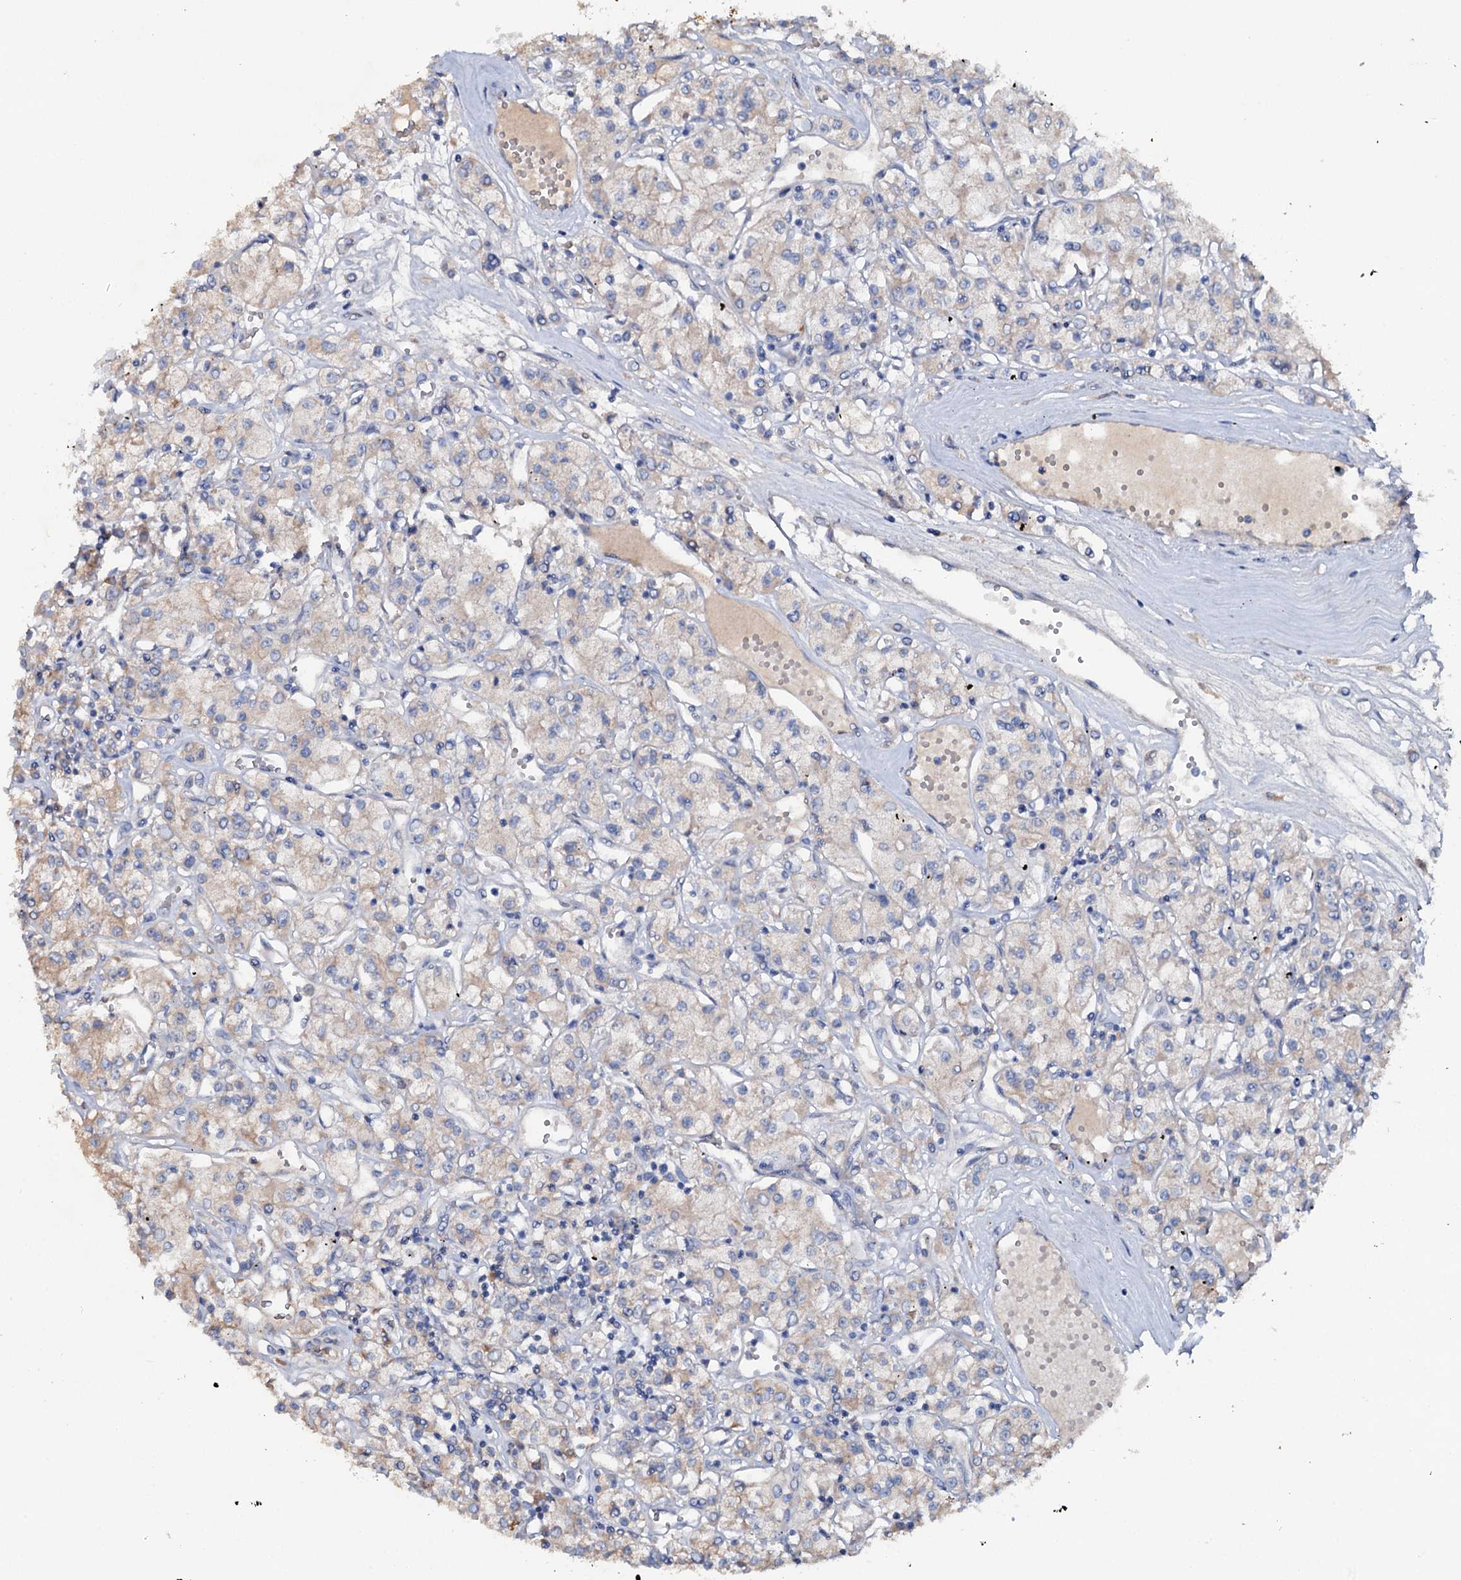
{"staining": {"intensity": "negative", "quantity": "none", "location": "none"}, "tissue": "renal cancer", "cell_type": "Tumor cells", "image_type": "cancer", "snomed": [{"axis": "morphology", "description": "Adenocarcinoma, NOS"}, {"axis": "topography", "description": "Kidney"}], "caption": "A micrograph of renal cancer (adenocarcinoma) stained for a protein displays no brown staining in tumor cells.", "gene": "IL17RD", "patient": {"sex": "female", "age": 59}}